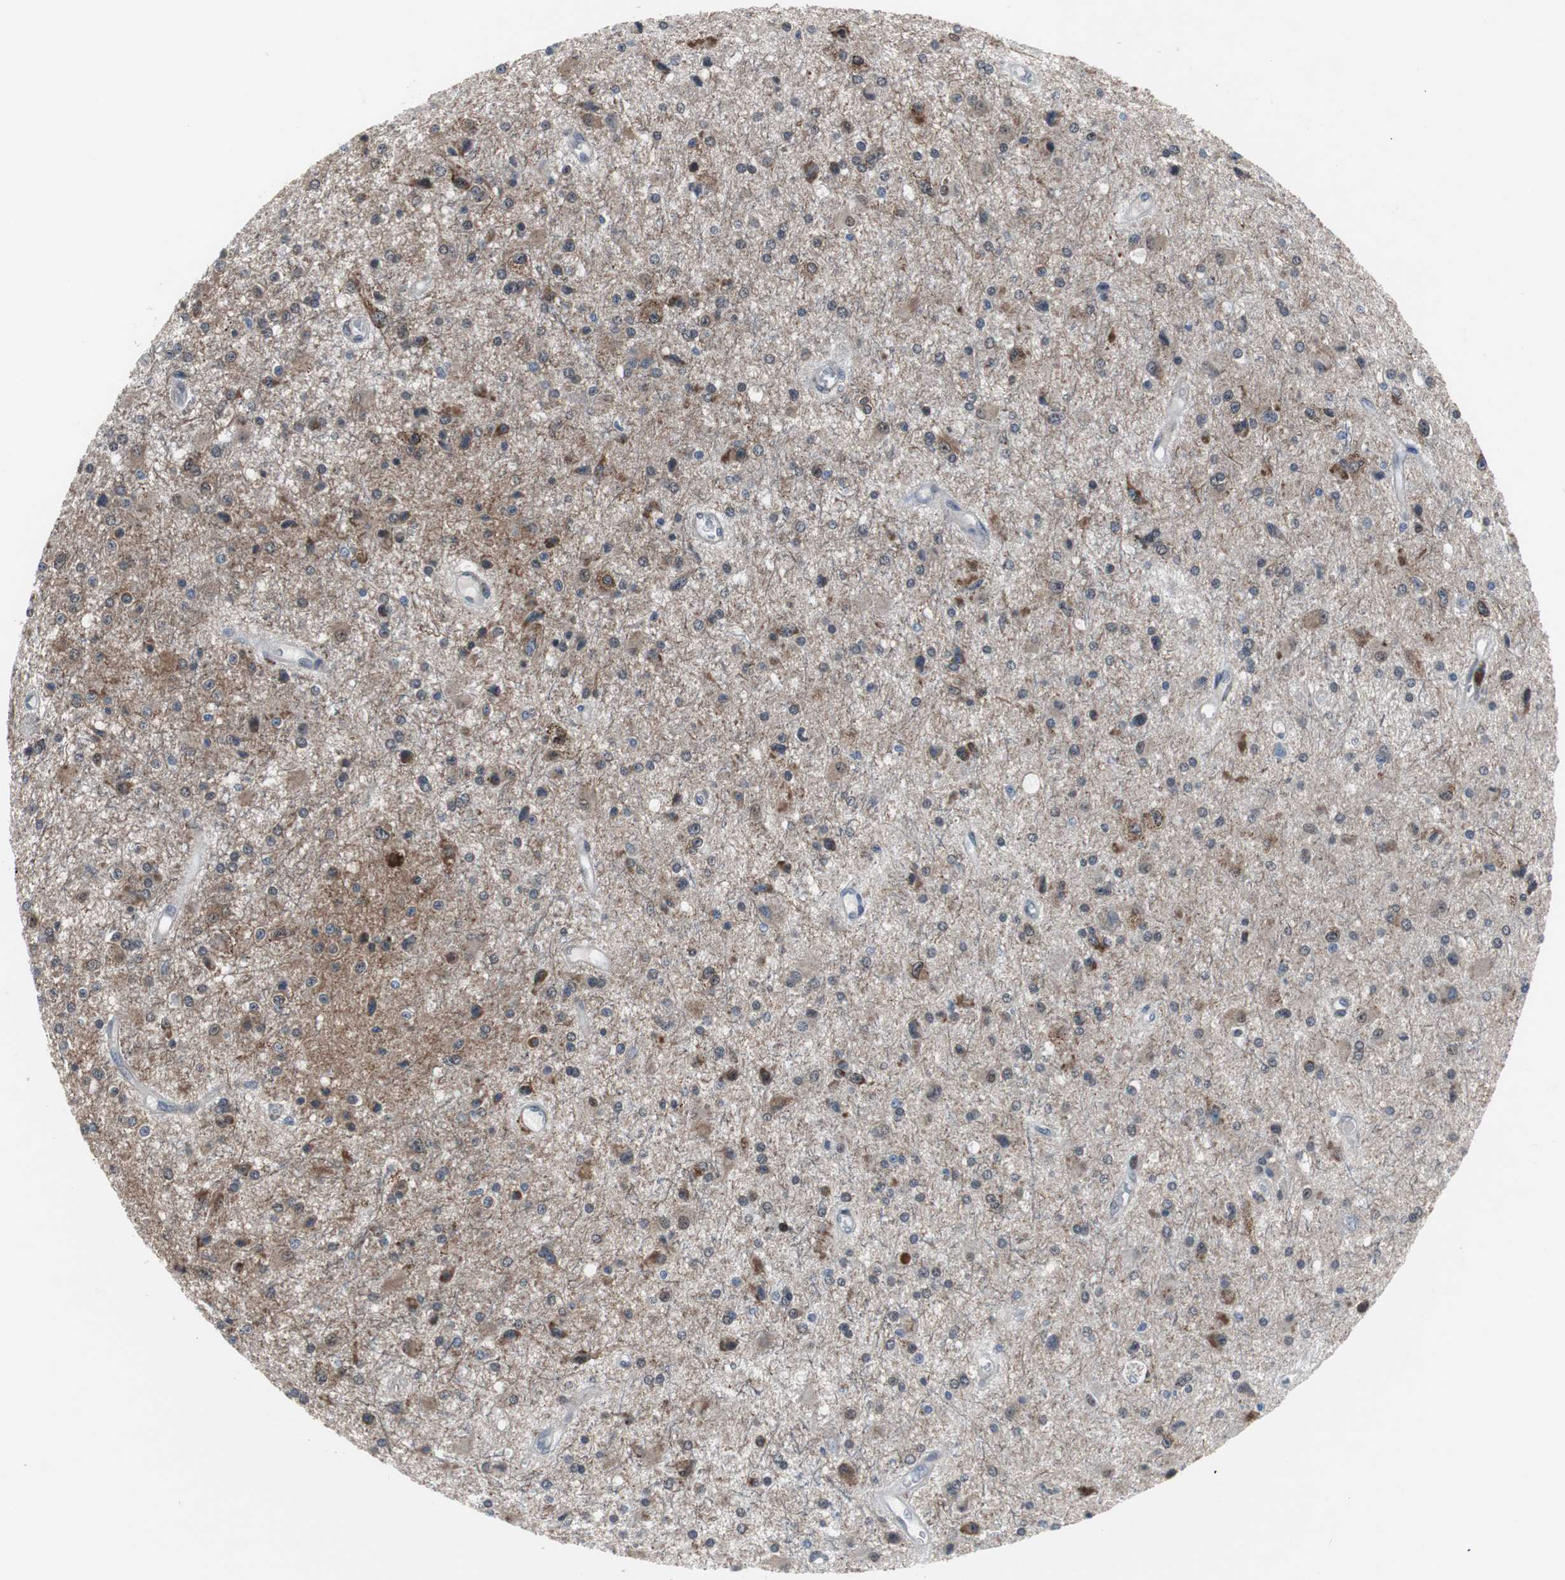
{"staining": {"intensity": "moderate", "quantity": "25%-75%", "location": "cytoplasmic/membranous,nuclear"}, "tissue": "glioma", "cell_type": "Tumor cells", "image_type": "cancer", "snomed": [{"axis": "morphology", "description": "Glioma, malignant, Low grade"}, {"axis": "topography", "description": "Brain"}], "caption": "Immunohistochemistry (DAB (3,3'-diaminobenzidine)) staining of malignant low-grade glioma displays moderate cytoplasmic/membranous and nuclear protein expression in approximately 25%-75% of tumor cells. (DAB (3,3'-diaminobenzidine) IHC, brown staining for protein, blue staining for nuclei).", "gene": "ZHX2", "patient": {"sex": "male", "age": 58}}